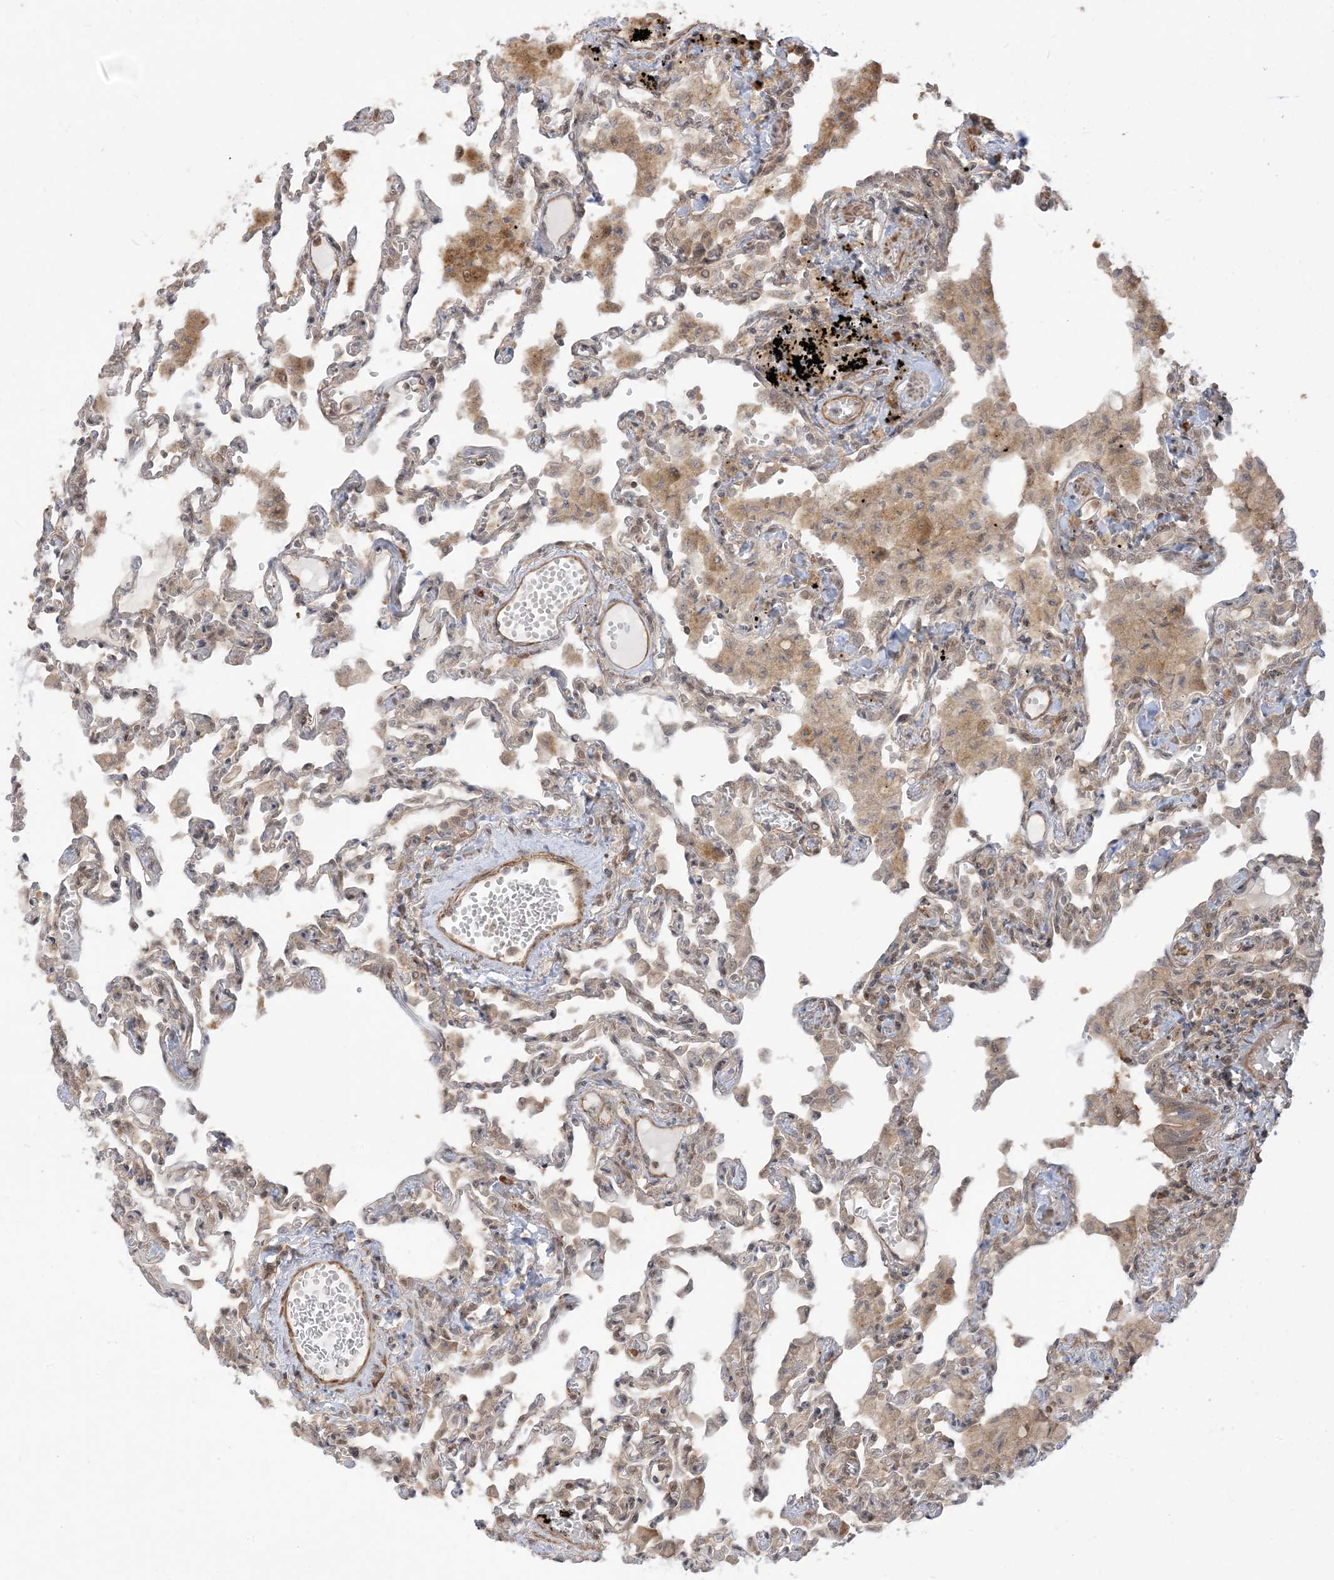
{"staining": {"intensity": "weak", "quantity": "<25%", "location": "cytoplasmic/membranous"}, "tissue": "lung", "cell_type": "Alveolar cells", "image_type": "normal", "snomed": [{"axis": "morphology", "description": "Normal tissue, NOS"}, {"axis": "topography", "description": "Bronchus"}, {"axis": "topography", "description": "Lung"}], "caption": "High power microscopy micrograph of an immunohistochemistry (IHC) image of unremarkable lung, revealing no significant staining in alveolar cells. (DAB (3,3'-diaminobenzidine) immunohistochemistry (IHC), high magnification).", "gene": "TBCC", "patient": {"sex": "female", "age": 49}}